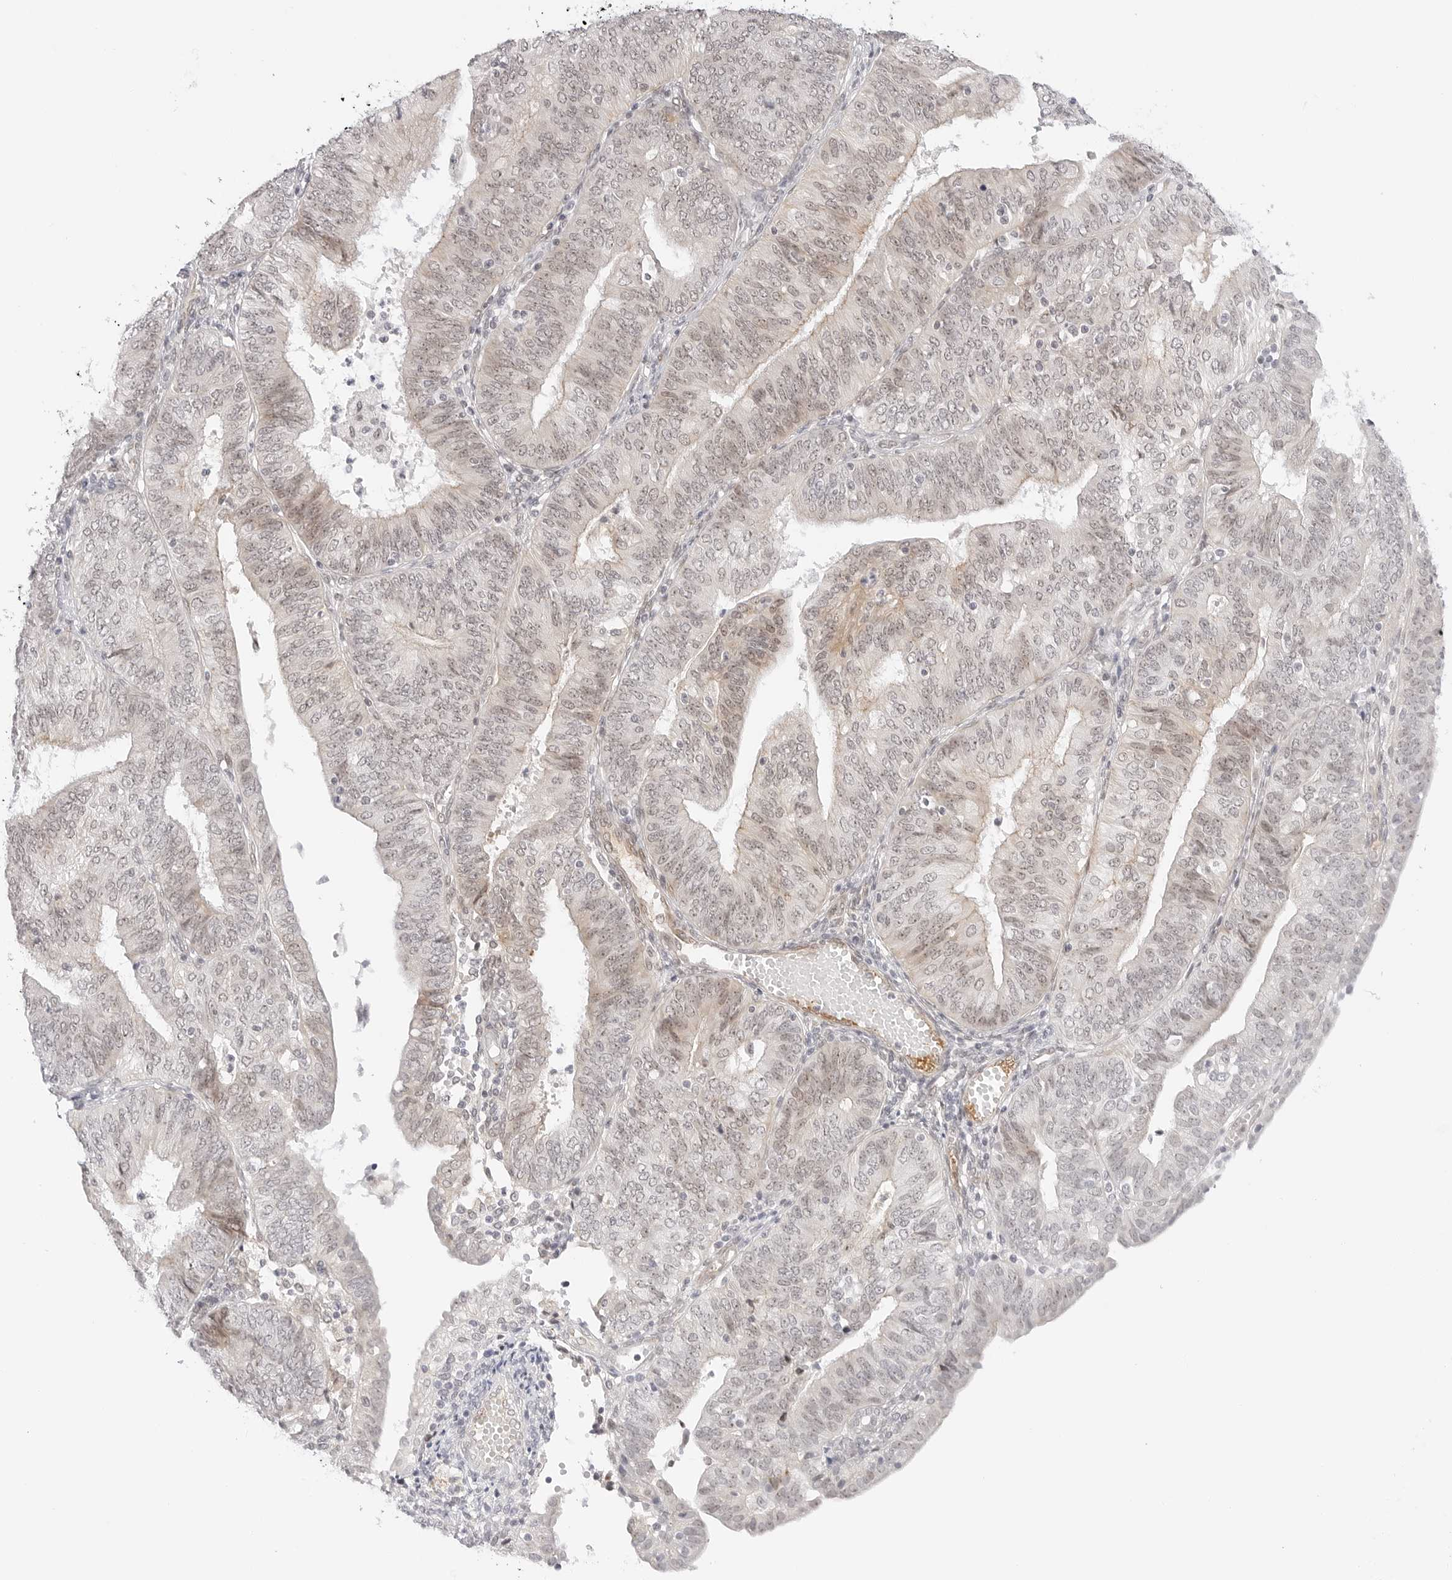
{"staining": {"intensity": "weak", "quantity": "25%-75%", "location": "nuclear"}, "tissue": "endometrial cancer", "cell_type": "Tumor cells", "image_type": "cancer", "snomed": [{"axis": "morphology", "description": "Adenocarcinoma, NOS"}, {"axis": "topography", "description": "Endometrium"}], "caption": "Immunohistochemistry (IHC) histopathology image of neoplastic tissue: human endometrial adenocarcinoma stained using immunohistochemistry displays low levels of weak protein expression localized specifically in the nuclear of tumor cells, appearing as a nuclear brown color.", "gene": "HIPK3", "patient": {"sex": "female", "age": 58}}